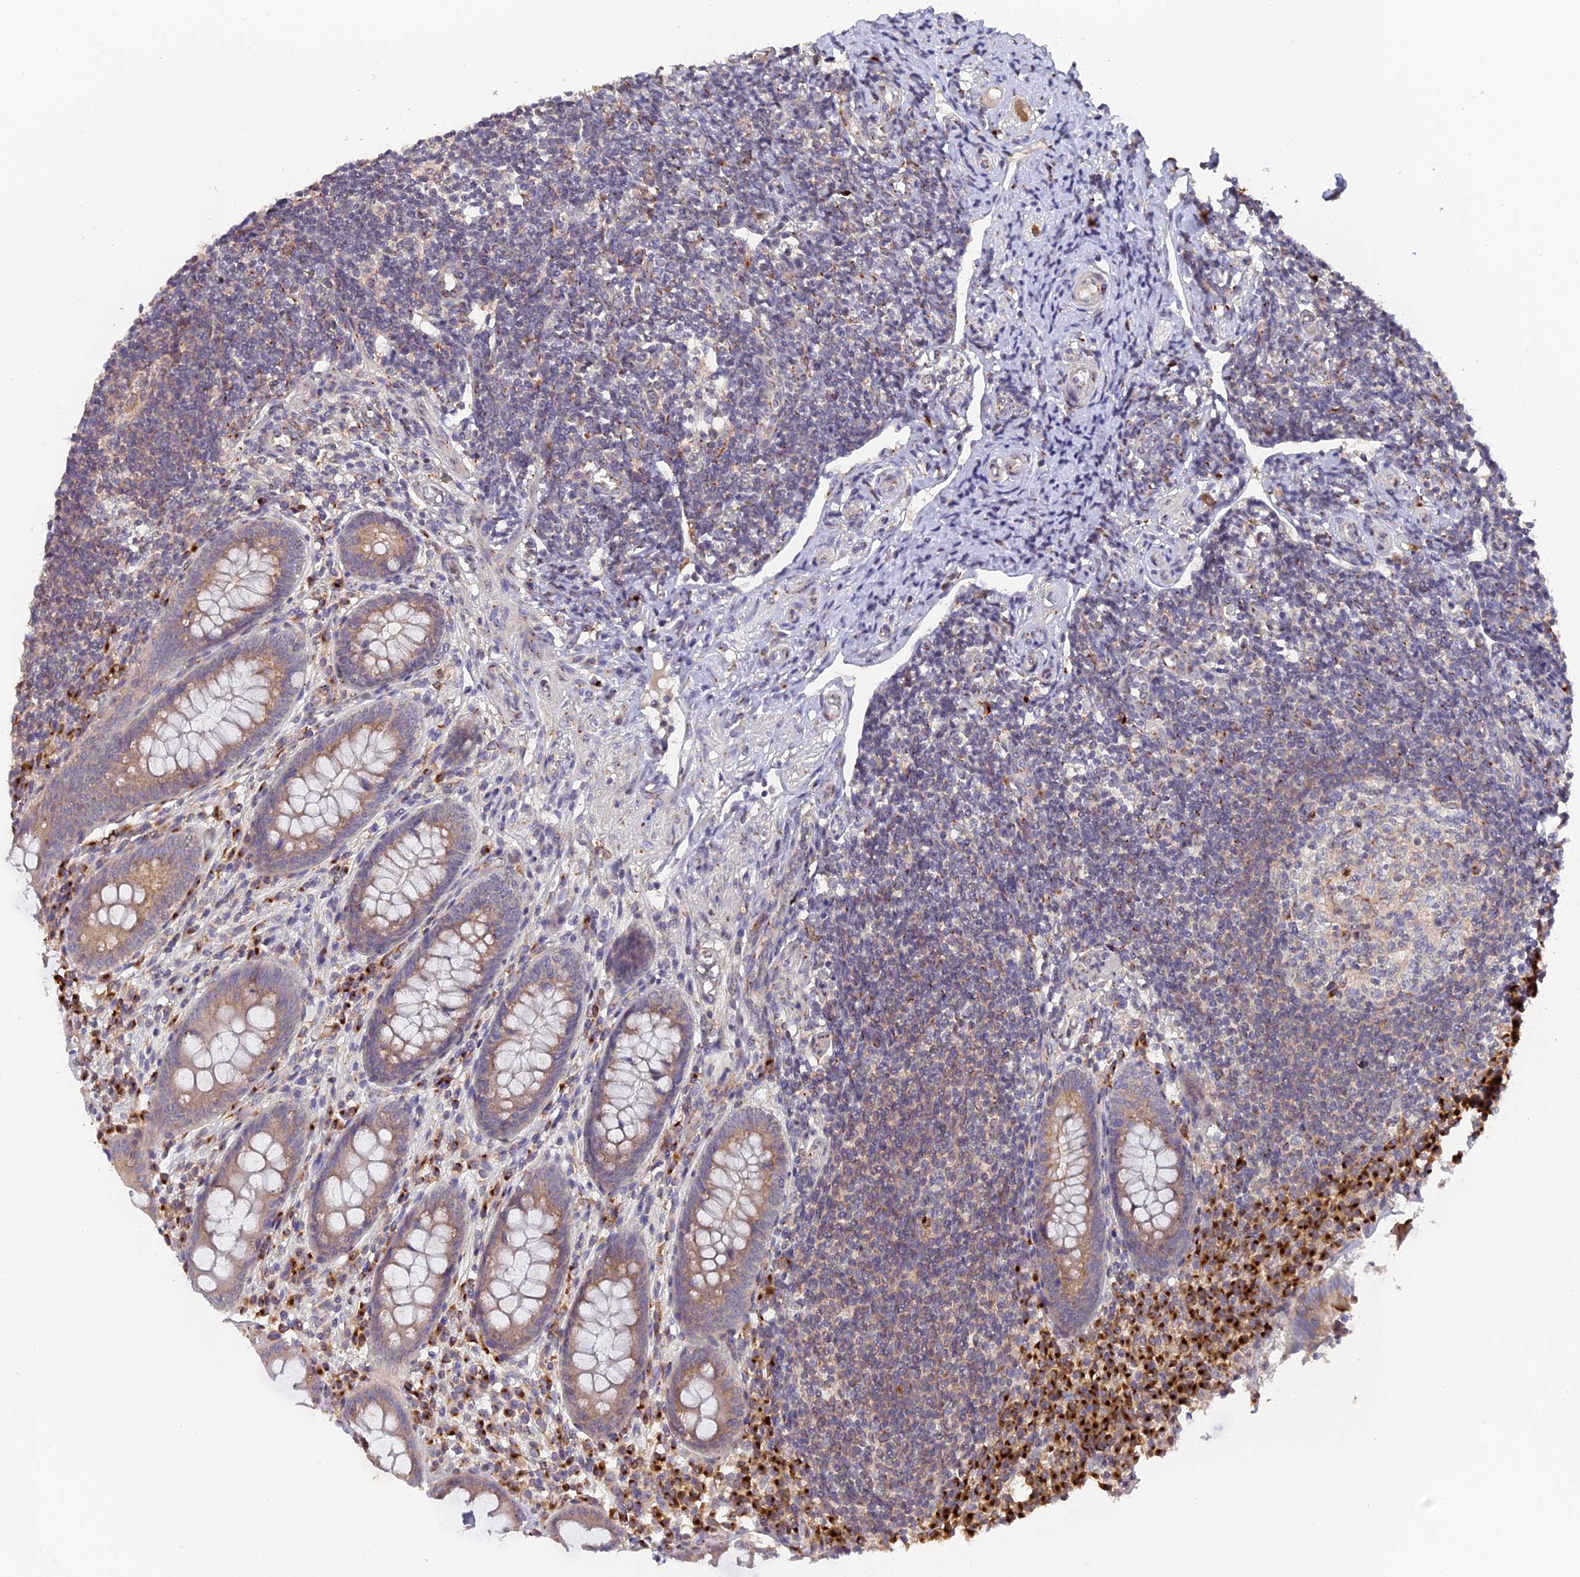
{"staining": {"intensity": "moderate", "quantity": ">75%", "location": "cytoplasmic/membranous"}, "tissue": "appendix", "cell_type": "Glandular cells", "image_type": "normal", "snomed": [{"axis": "morphology", "description": "Normal tissue, NOS"}, {"axis": "topography", "description": "Appendix"}], "caption": "DAB immunohistochemical staining of benign human appendix exhibits moderate cytoplasmic/membranous protein staining in approximately >75% of glandular cells. (DAB IHC with brightfield microscopy, high magnification).", "gene": "SNX17", "patient": {"sex": "female", "age": 33}}